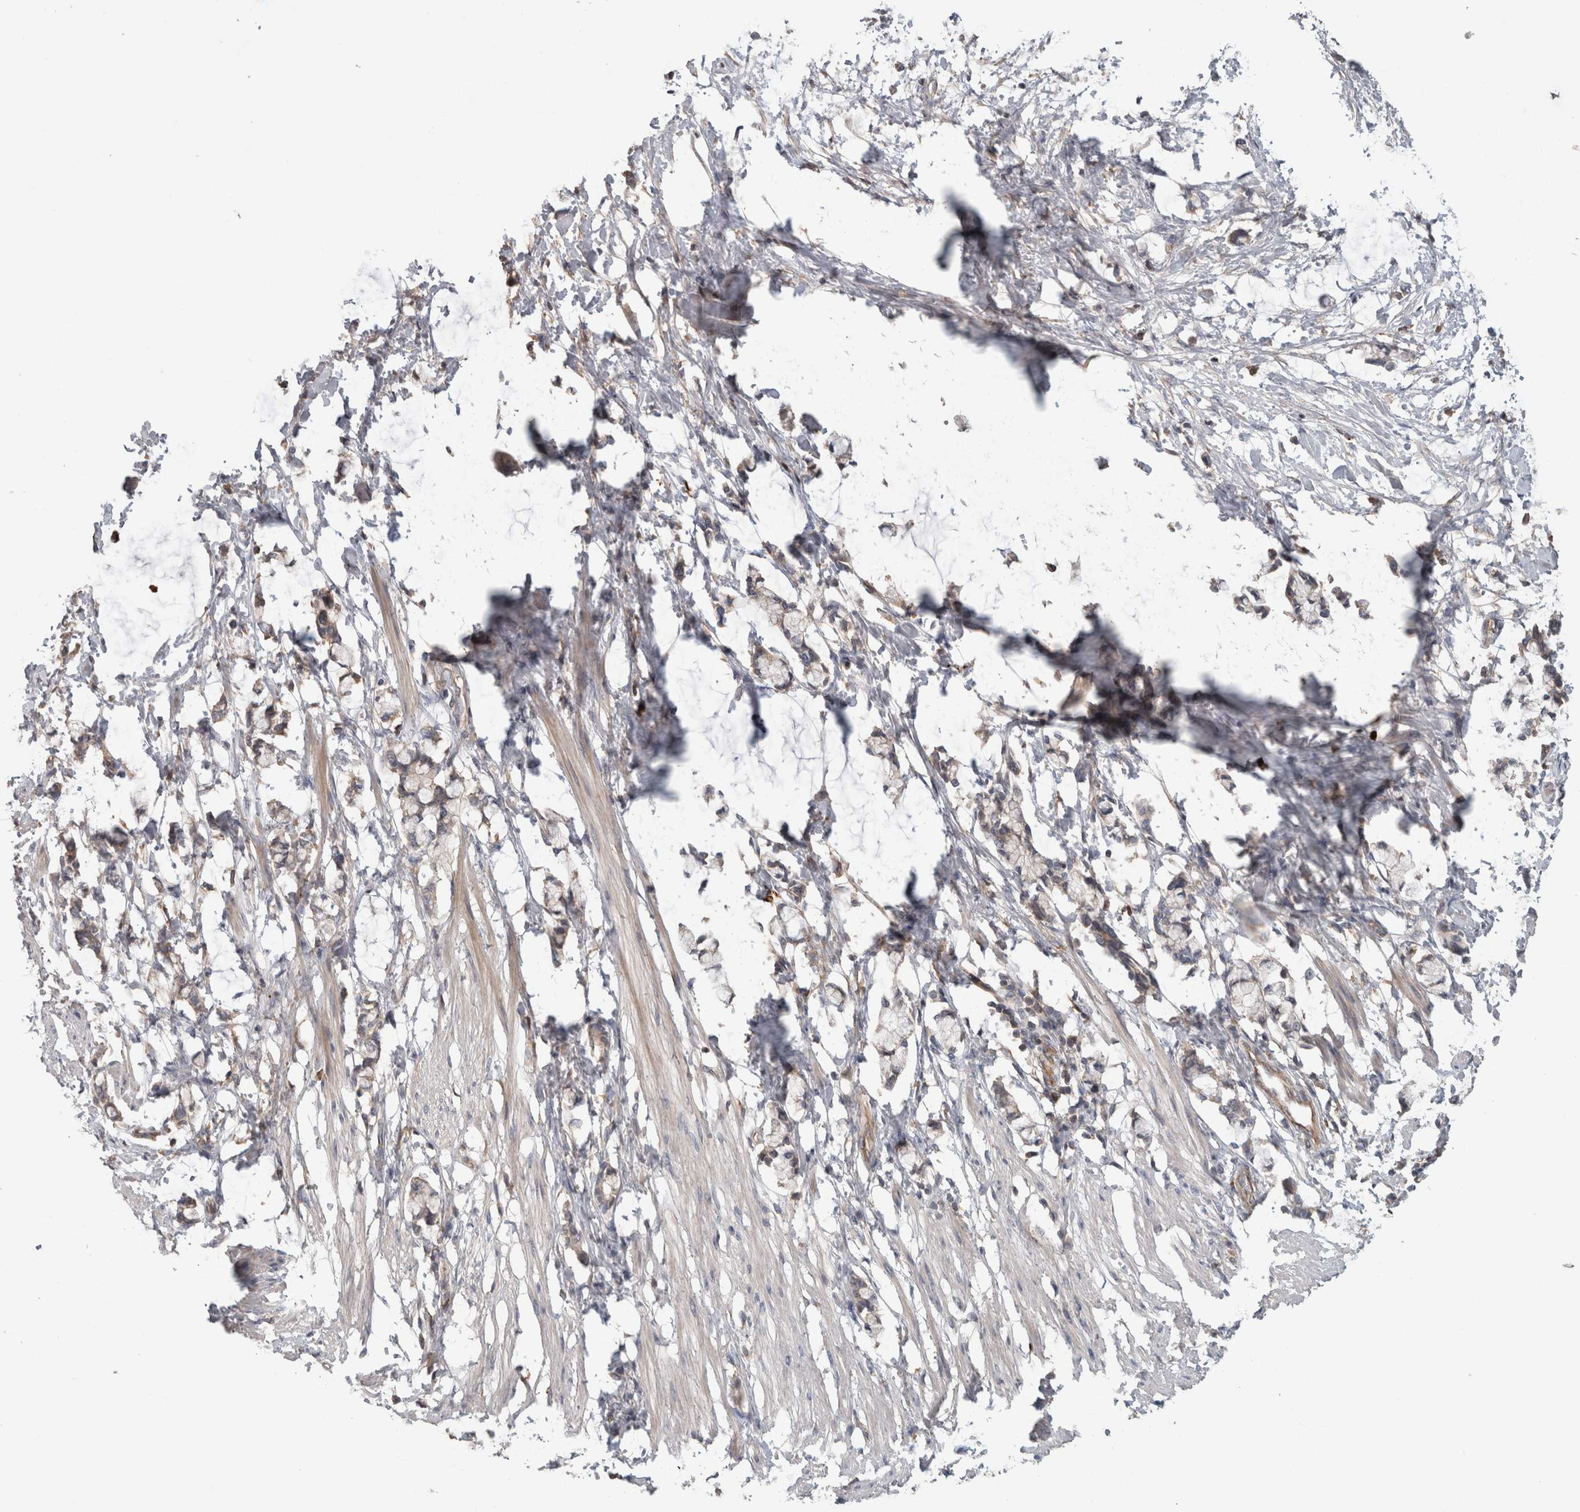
{"staining": {"intensity": "negative", "quantity": "none", "location": "none"}, "tissue": "smooth muscle", "cell_type": "Smooth muscle cells", "image_type": "normal", "snomed": [{"axis": "morphology", "description": "Normal tissue, NOS"}, {"axis": "morphology", "description": "Adenocarcinoma, NOS"}, {"axis": "topography", "description": "Smooth muscle"}, {"axis": "topography", "description": "Colon"}], "caption": "Smooth muscle cells are negative for protein expression in unremarkable human smooth muscle. The staining was performed using DAB to visualize the protein expression in brown, while the nuclei were stained in blue with hematoxylin (Magnification: 20x).", "gene": "TARBP1", "patient": {"sex": "male", "age": 14}}